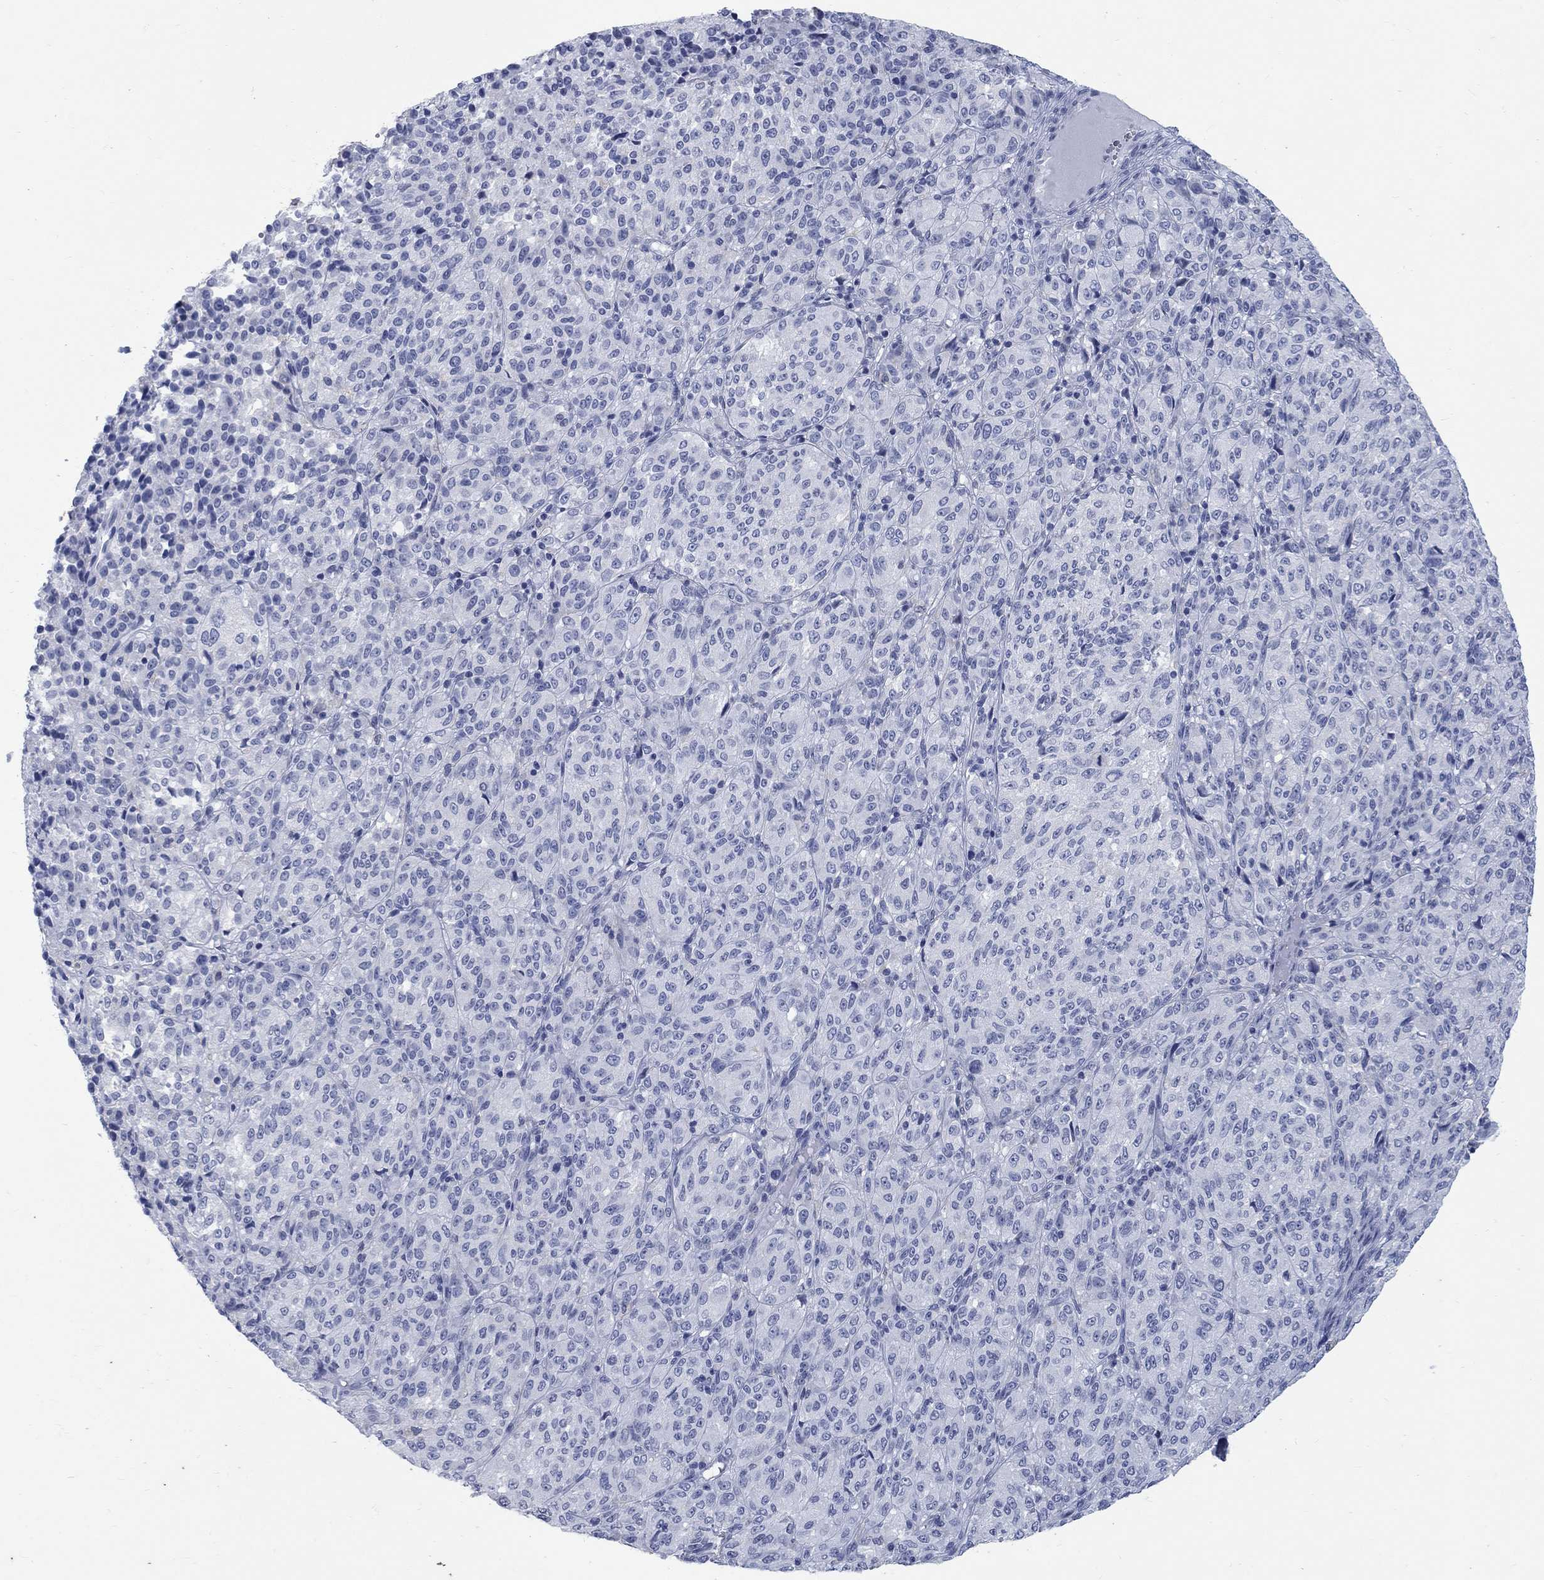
{"staining": {"intensity": "negative", "quantity": "none", "location": "none"}, "tissue": "melanoma", "cell_type": "Tumor cells", "image_type": "cancer", "snomed": [{"axis": "morphology", "description": "Malignant melanoma, Metastatic site"}, {"axis": "topography", "description": "Brain"}], "caption": "IHC of melanoma demonstrates no expression in tumor cells. The staining was performed using DAB to visualize the protein expression in brown, while the nuclei were stained in blue with hematoxylin (Magnification: 20x).", "gene": "RFTN2", "patient": {"sex": "female", "age": 56}}